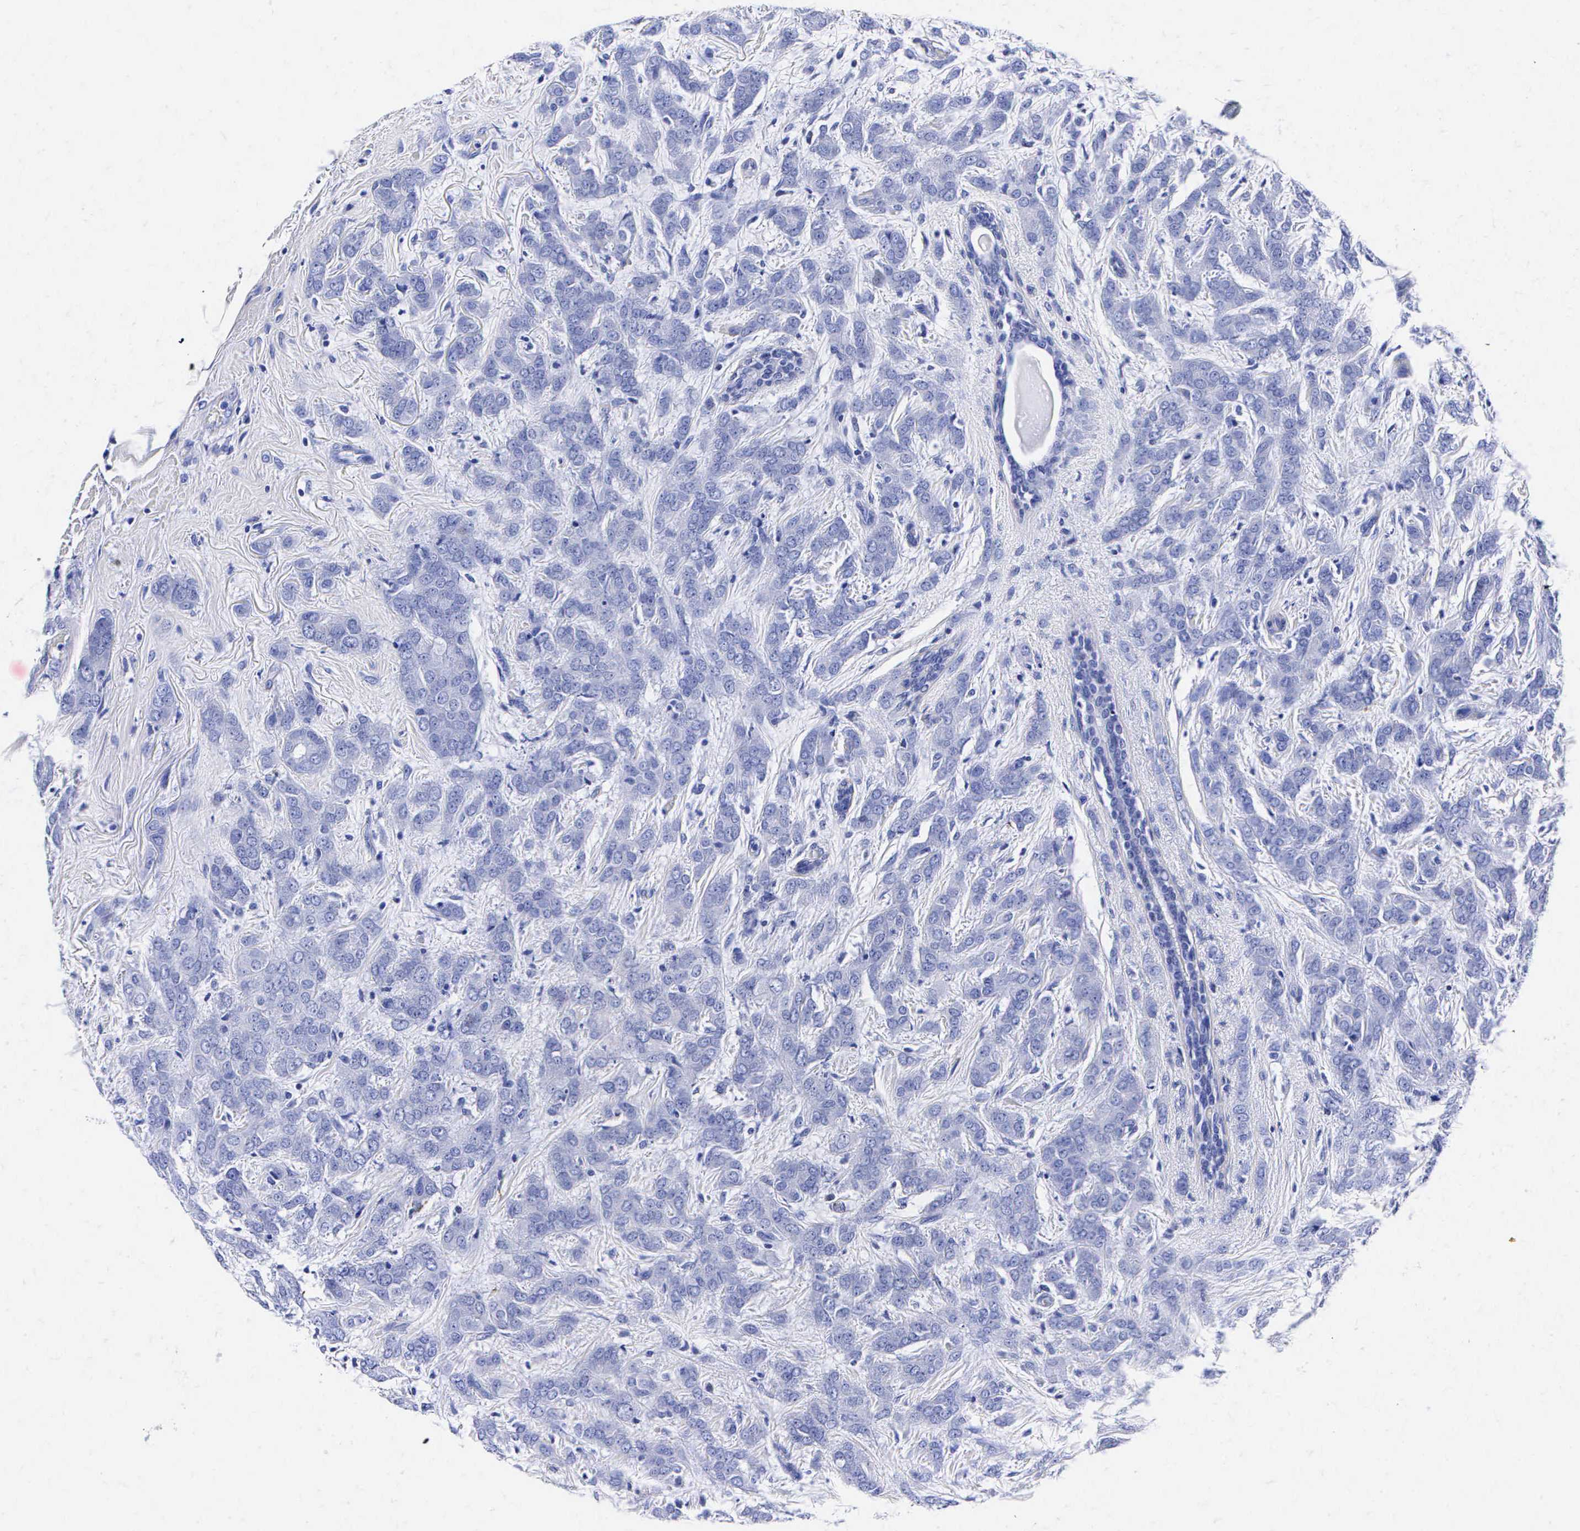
{"staining": {"intensity": "negative", "quantity": "none", "location": "none"}, "tissue": "breast cancer", "cell_type": "Tumor cells", "image_type": "cancer", "snomed": [{"axis": "morphology", "description": "Duct carcinoma"}, {"axis": "topography", "description": "Breast"}], "caption": "An immunohistochemistry (IHC) histopathology image of breast infiltrating ductal carcinoma is shown. There is no staining in tumor cells of breast infiltrating ductal carcinoma. The staining is performed using DAB (3,3'-diaminobenzidine) brown chromogen with nuclei counter-stained in using hematoxylin.", "gene": "ENO2", "patient": {"sex": "female", "age": 53}}